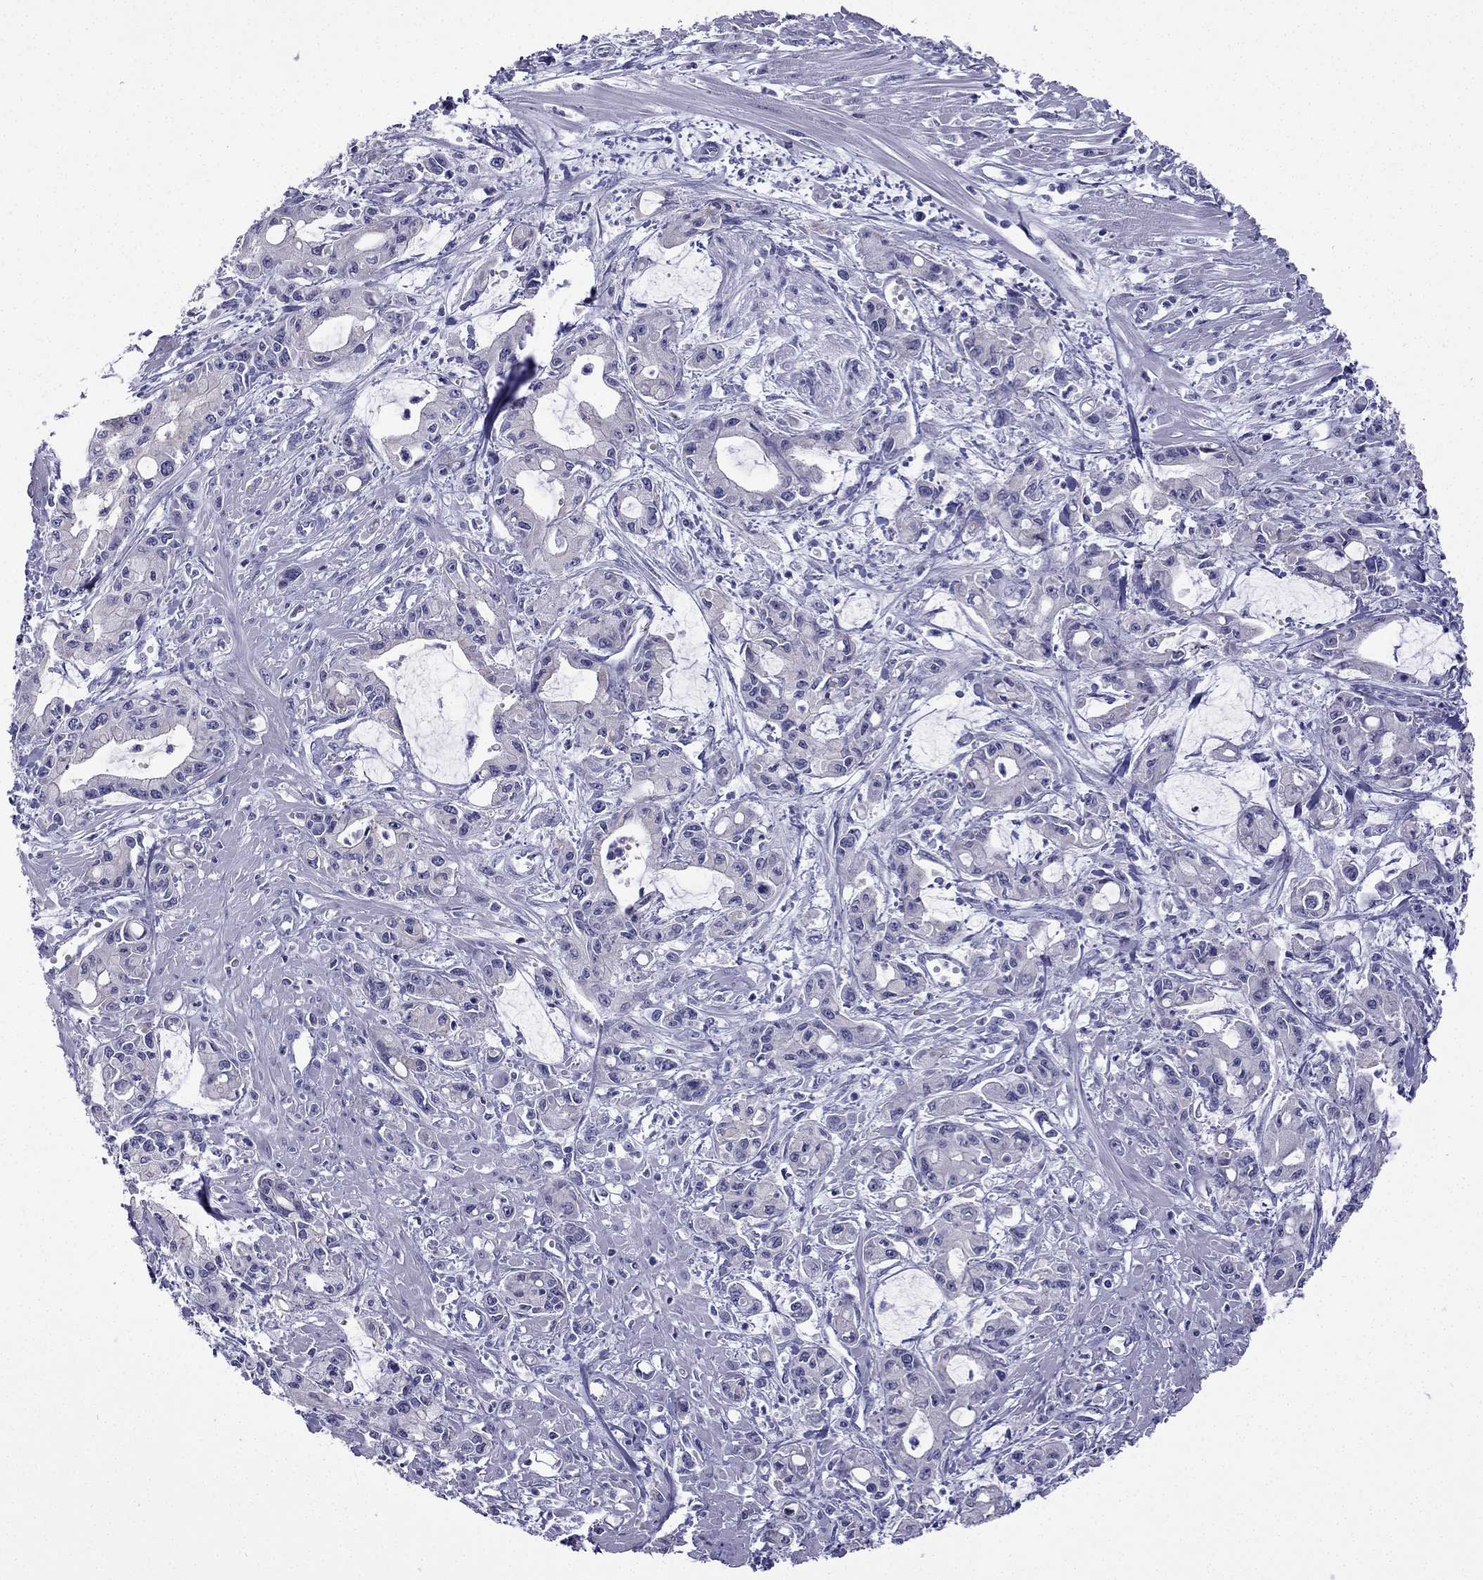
{"staining": {"intensity": "negative", "quantity": "none", "location": "none"}, "tissue": "pancreatic cancer", "cell_type": "Tumor cells", "image_type": "cancer", "snomed": [{"axis": "morphology", "description": "Adenocarcinoma, NOS"}, {"axis": "topography", "description": "Pancreas"}], "caption": "Tumor cells show no significant positivity in pancreatic cancer.", "gene": "GJA8", "patient": {"sex": "male", "age": 48}}